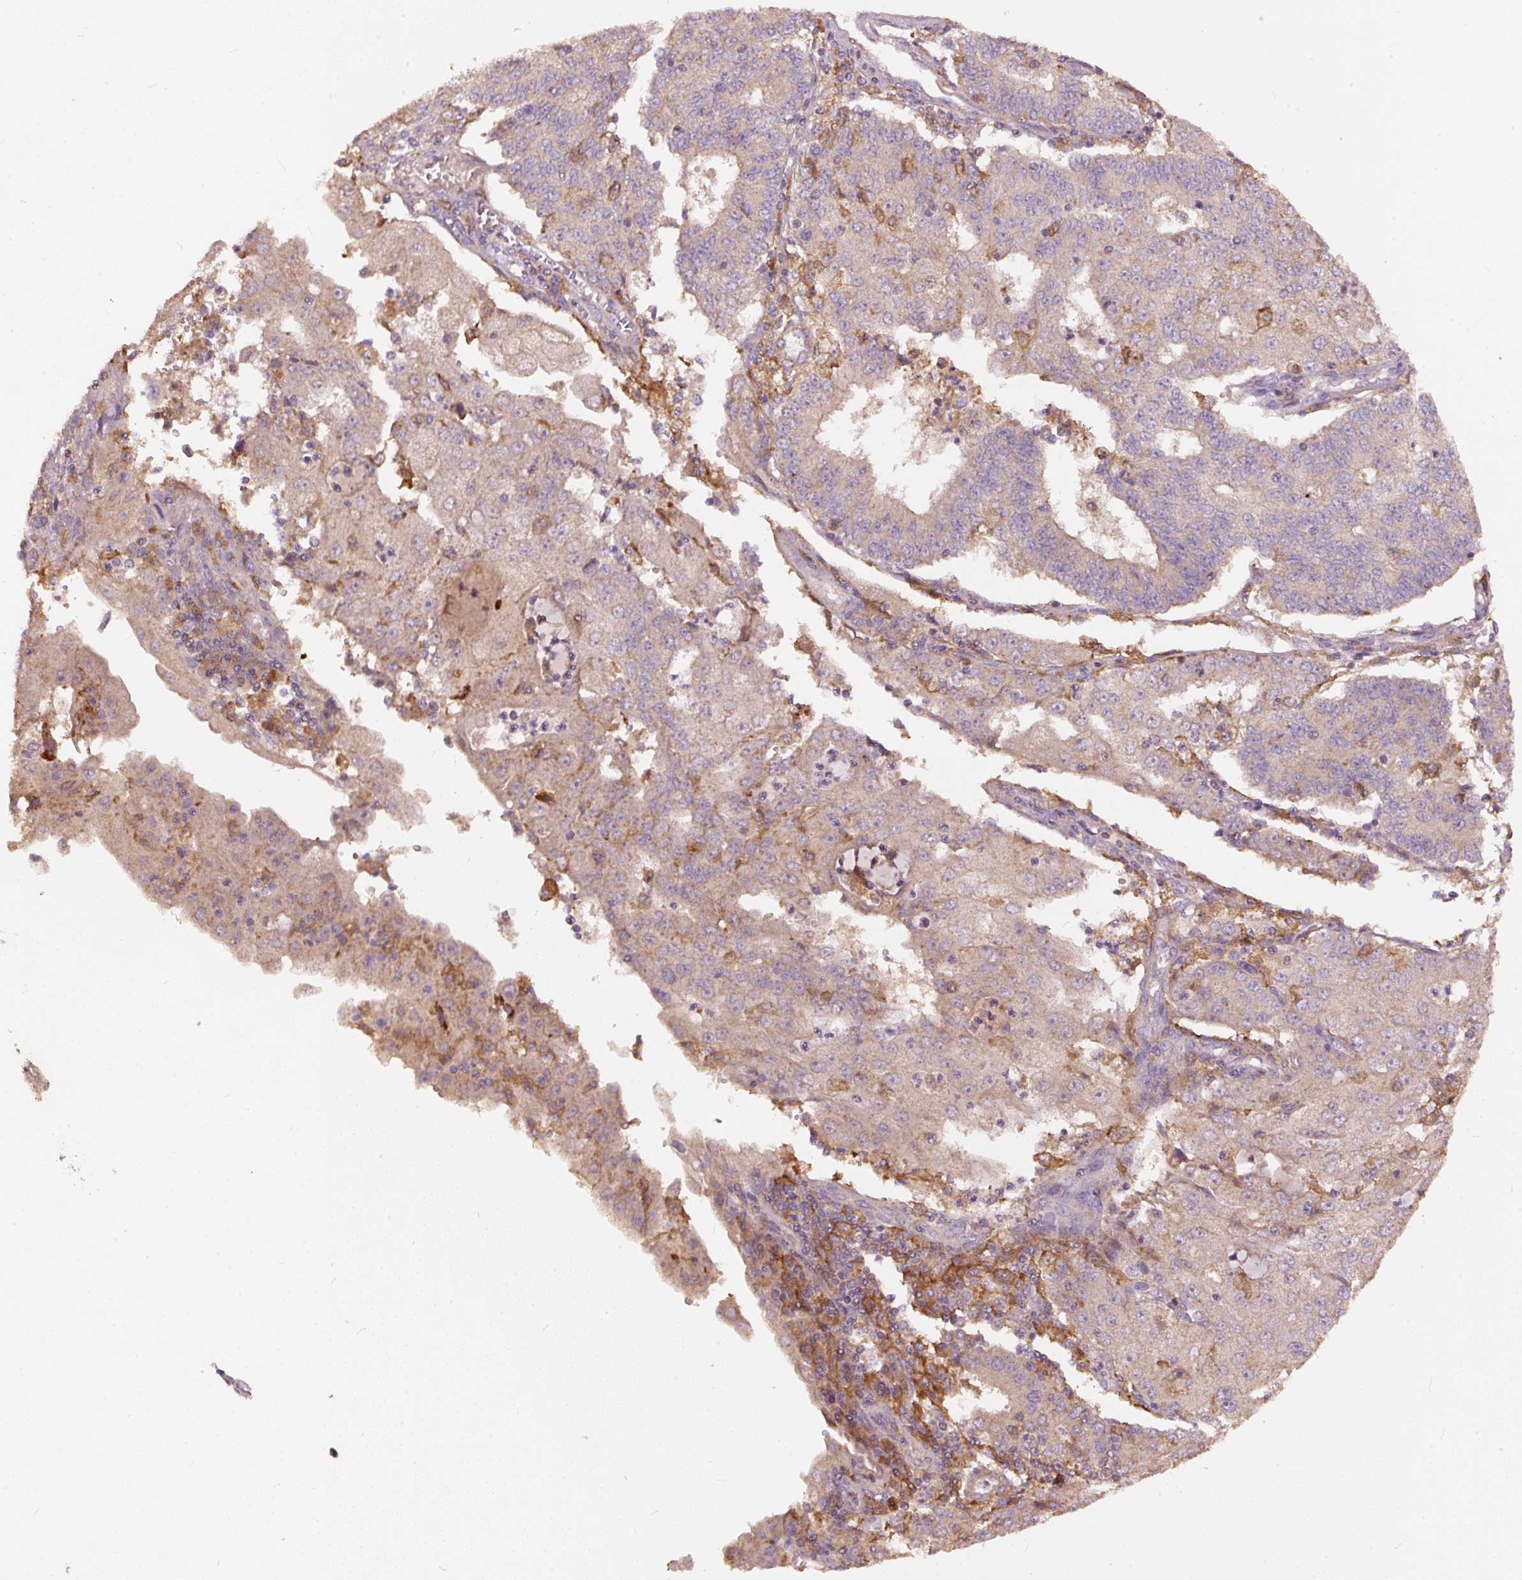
{"staining": {"intensity": "weak", "quantity": "25%-75%", "location": "cytoplasmic/membranous"}, "tissue": "endometrial cancer", "cell_type": "Tumor cells", "image_type": "cancer", "snomed": [{"axis": "morphology", "description": "Adenocarcinoma, NOS"}, {"axis": "topography", "description": "Endometrium"}], "caption": "Immunohistochemical staining of human endometrial adenocarcinoma demonstrates low levels of weak cytoplasmic/membranous protein positivity in about 25%-75% of tumor cells.", "gene": "DAPK1", "patient": {"sex": "female", "age": 56}}